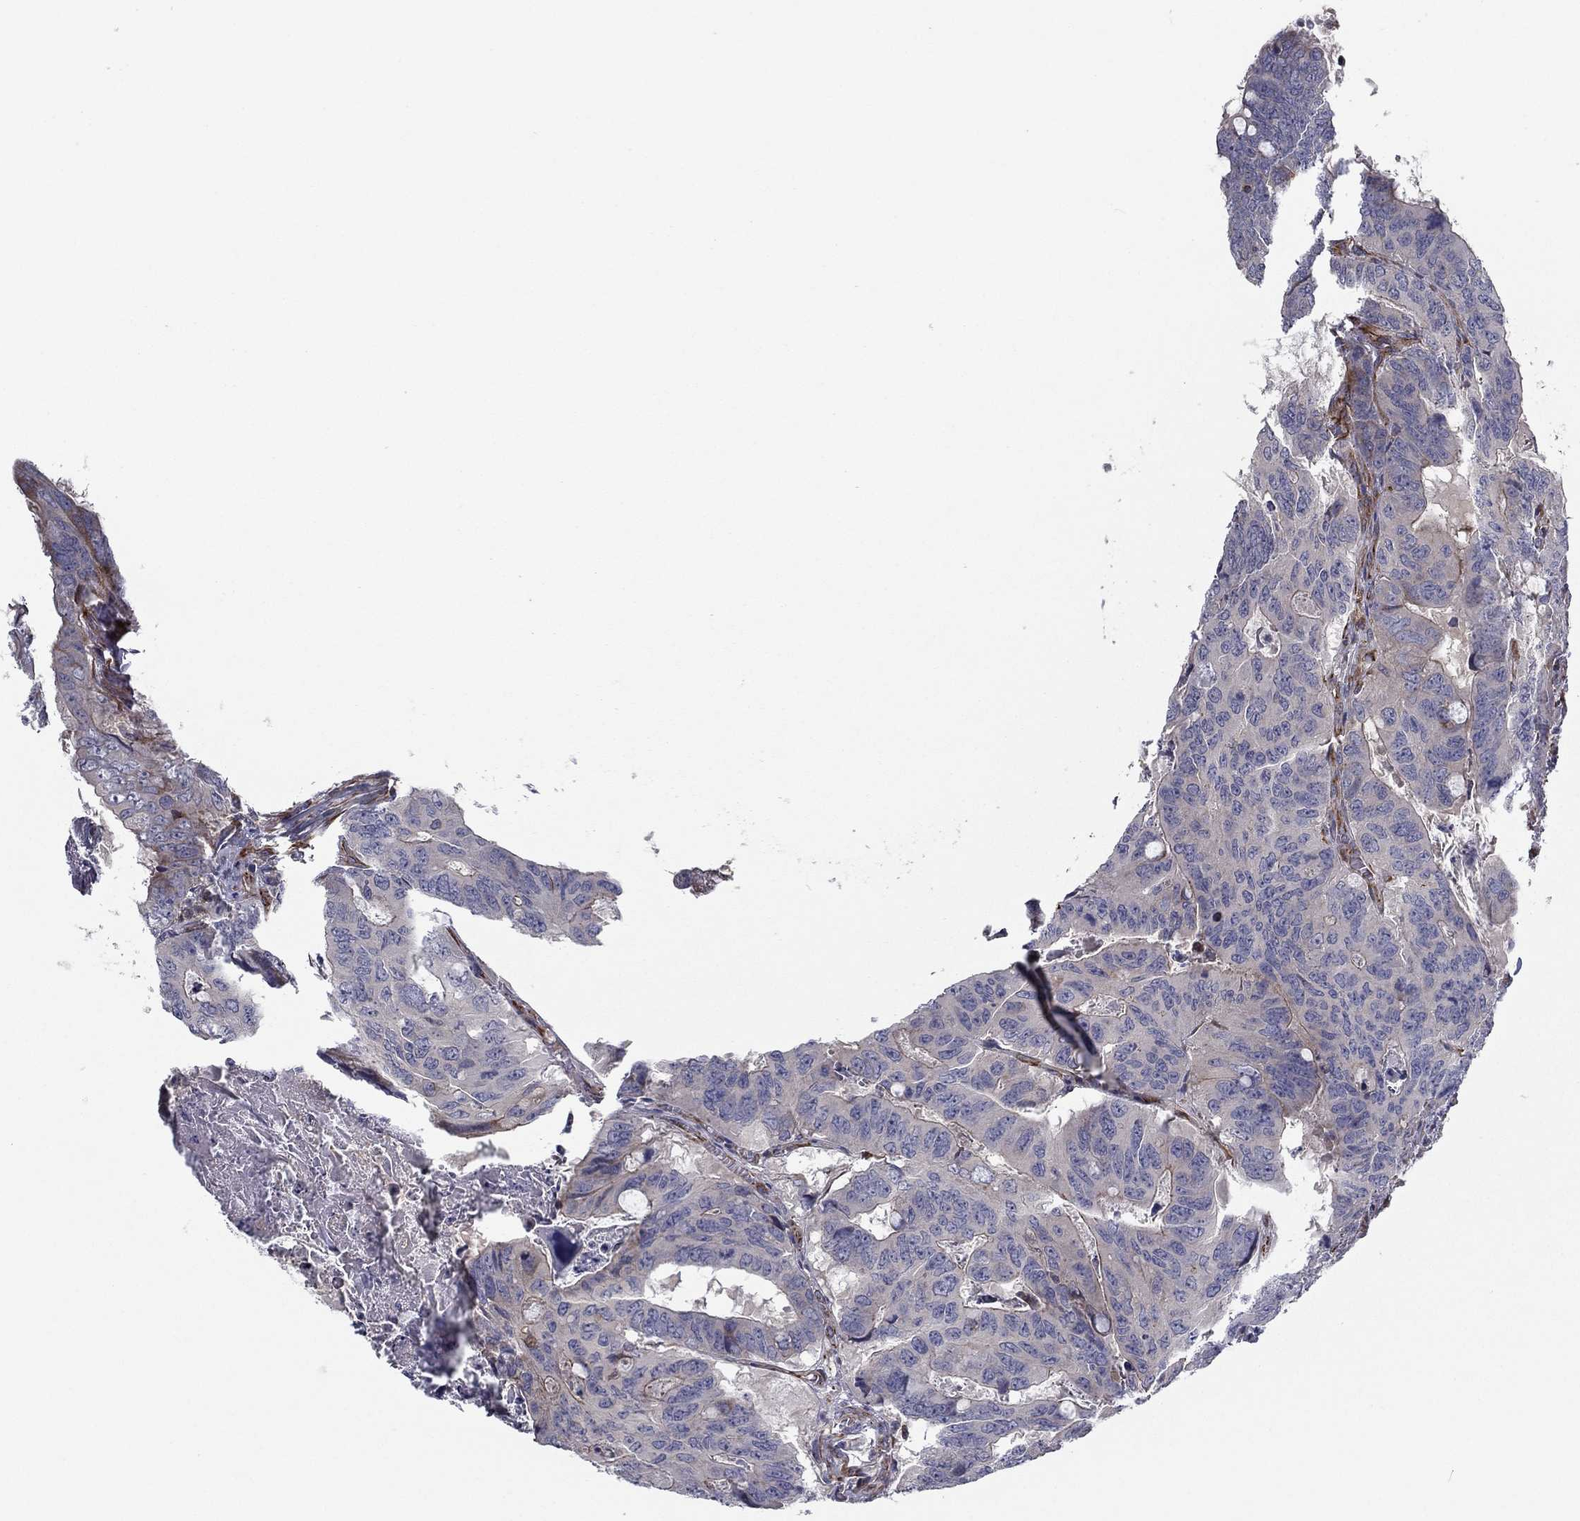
{"staining": {"intensity": "weak", "quantity": "<25%", "location": "cytoplasmic/membranous"}, "tissue": "colorectal cancer", "cell_type": "Tumor cells", "image_type": "cancer", "snomed": [{"axis": "morphology", "description": "Adenocarcinoma, NOS"}, {"axis": "topography", "description": "Colon"}], "caption": "This is an immunohistochemistry photomicrograph of adenocarcinoma (colorectal). There is no staining in tumor cells.", "gene": "CLSTN1", "patient": {"sex": "male", "age": 79}}